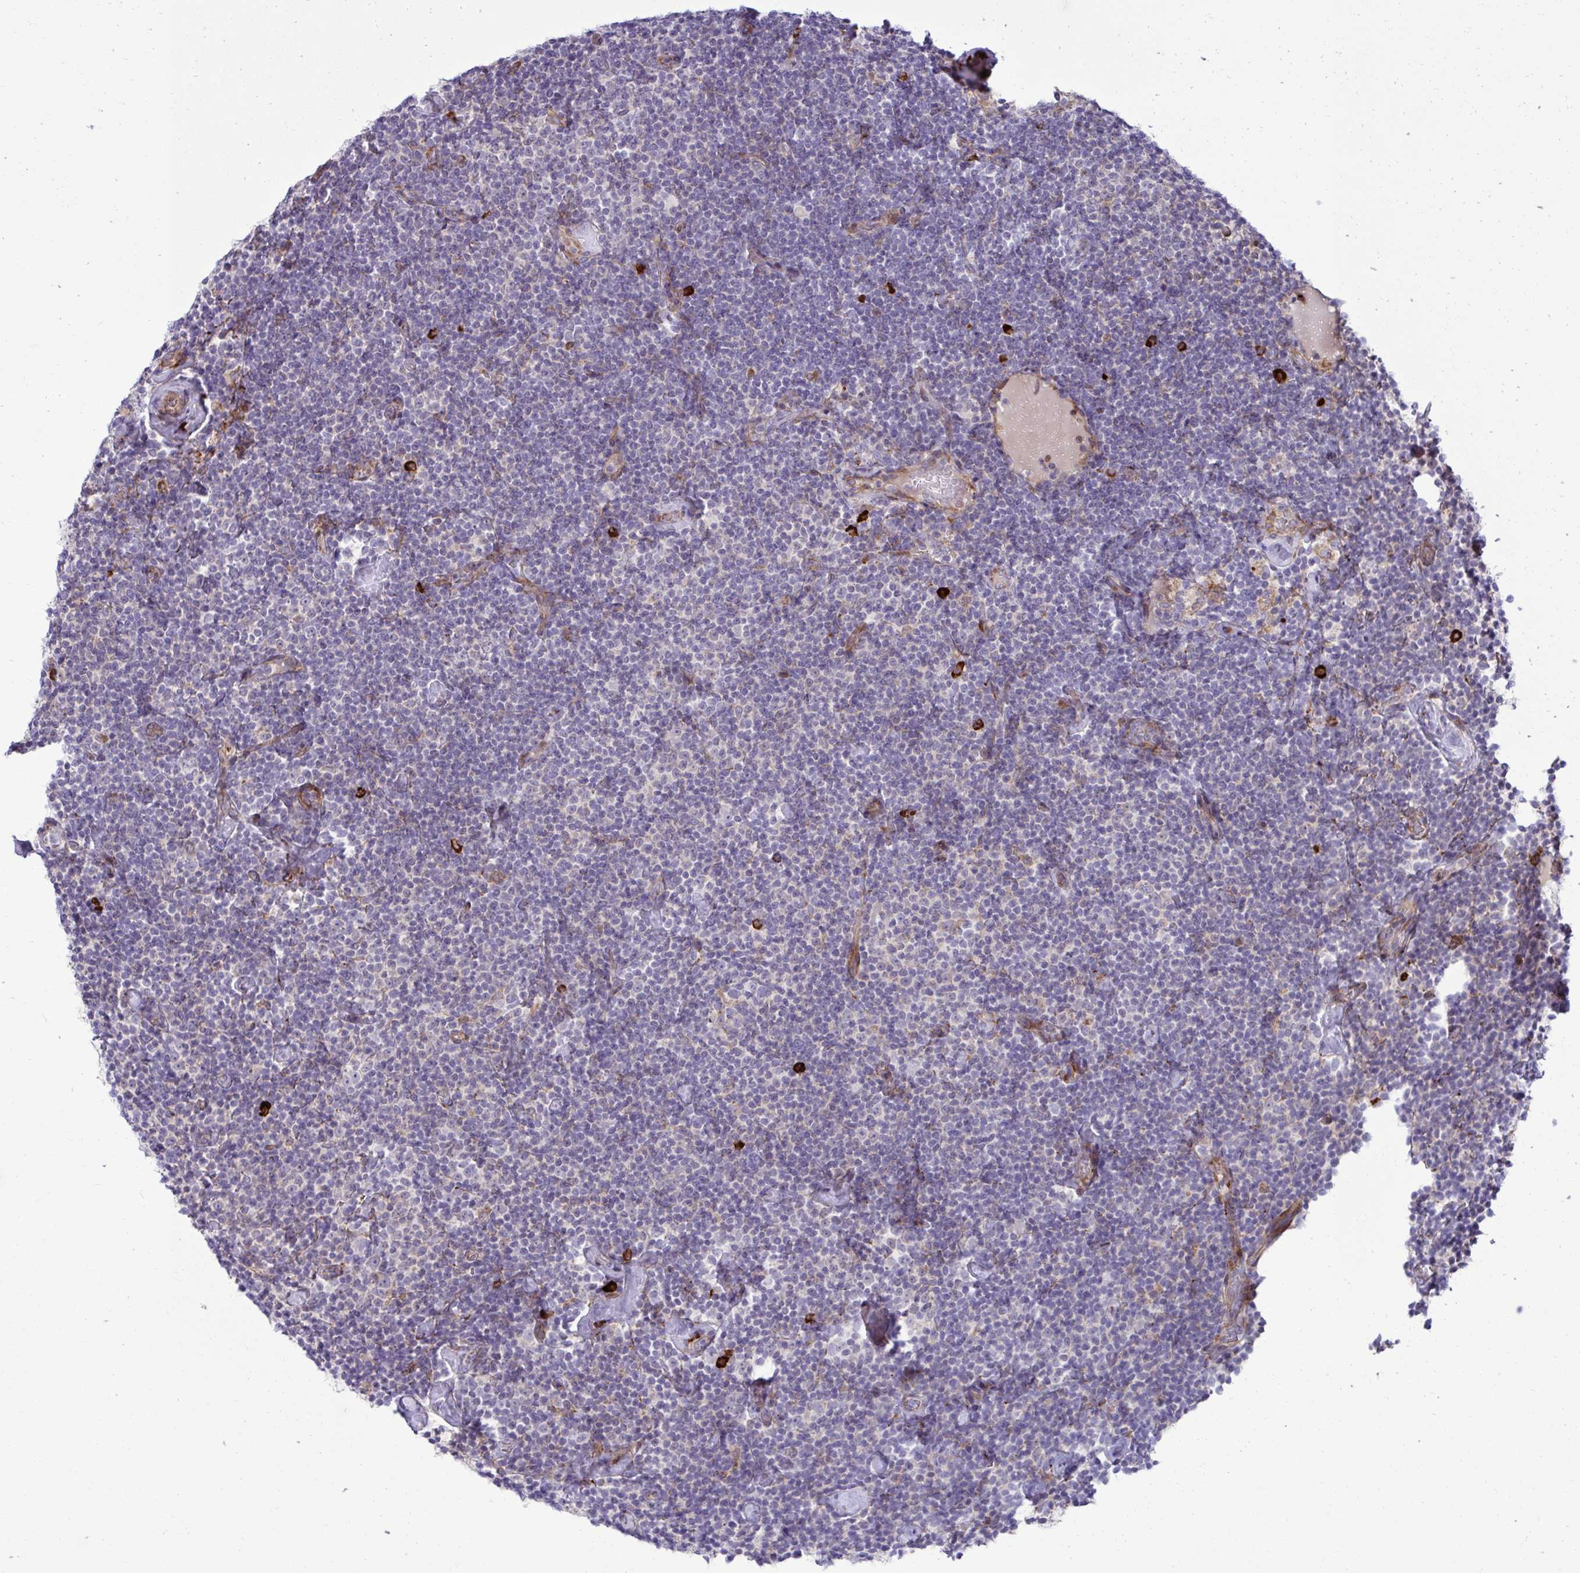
{"staining": {"intensity": "negative", "quantity": "none", "location": "none"}, "tissue": "lymphoma", "cell_type": "Tumor cells", "image_type": "cancer", "snomed": [{"axis": "morphology", "description": "Malignant lymphoma, non-Hodgkin's type, Low grade"}, {"axis": "topography", "description": "Lymph node"}], "caption": "Lymphoma stained for a protein using immunohistochemistry shows no positivity tumor cells.", "gene": "LIMS1", "patient": {"sex": "male", "age": 81}}